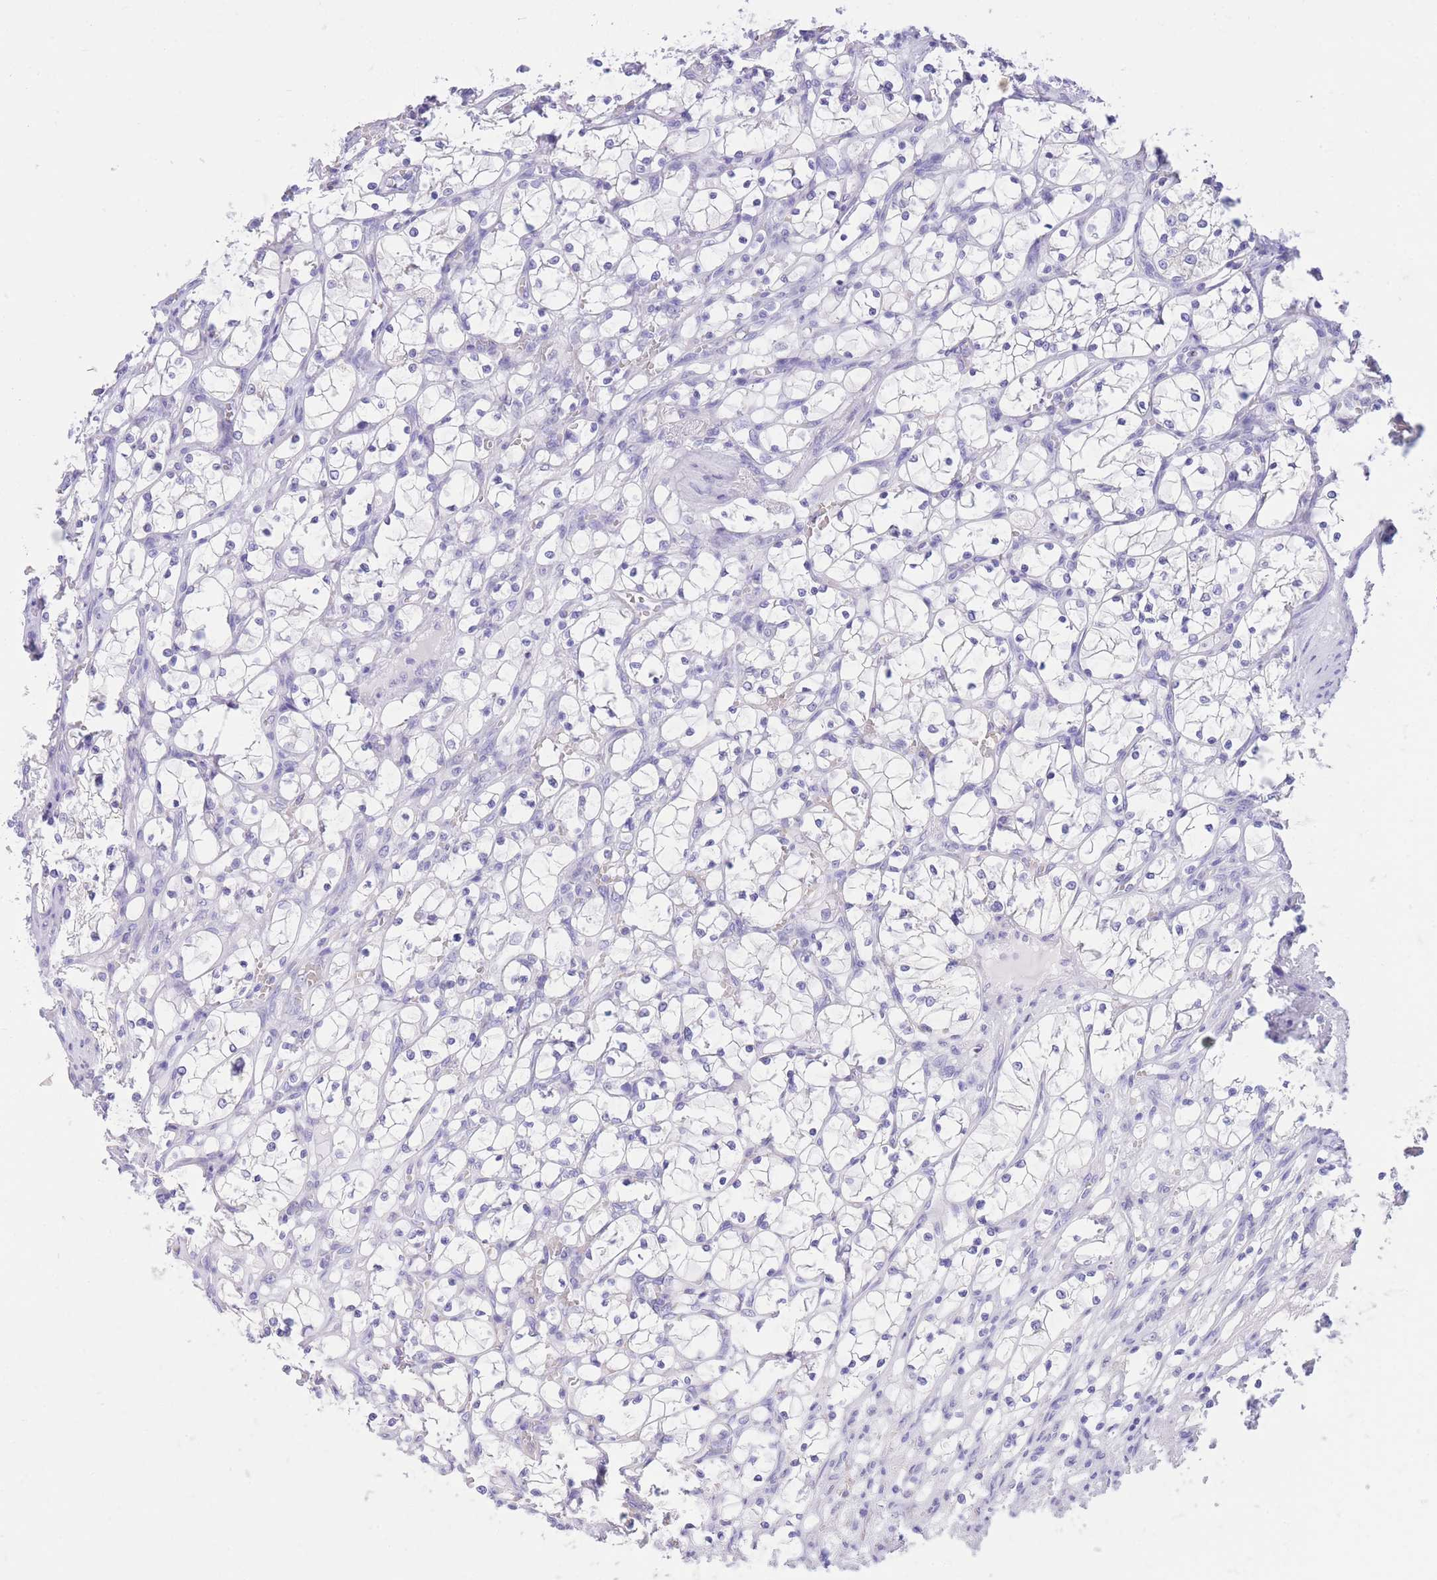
{"staining": {"intensity": "negative", "quantity": "none", "location": "none"}, "tissue": "renal cancer", "cell_type": "Tumor cells", "image_type": "cancer", "snomed": [{"axis": "morphology", "description": "Adenocarcinoma, NOS"}, {"axis": "topography", "description": "Kidney"}], "caption": "An immunohistochemistry image of renal cancer is shown. There is no staining in tumor cells of renal cancer.", "gene": "SSUH2", "patient": {"sex": "female", "age": 69}}